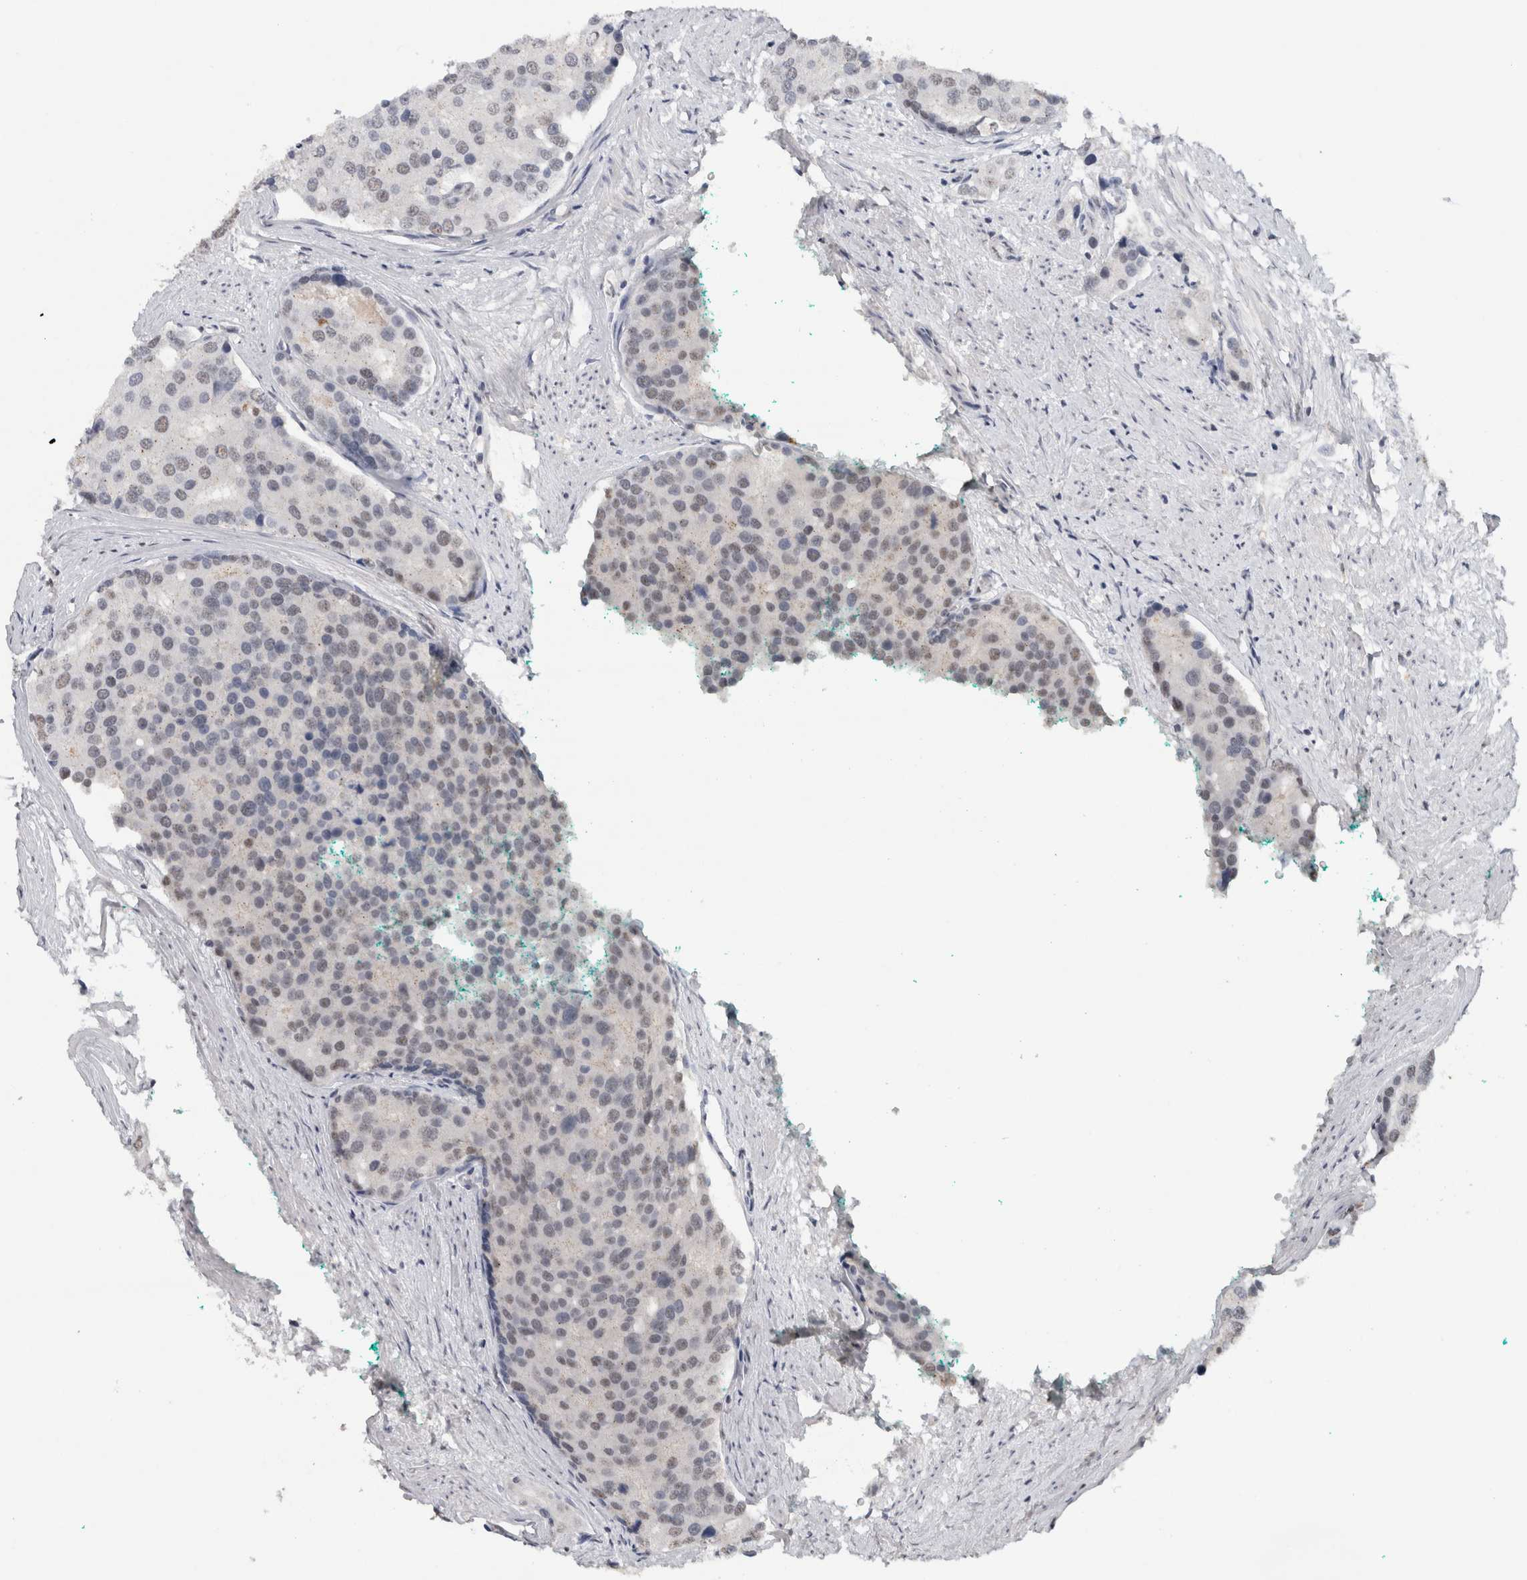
{"staining": {"intensity": "negative", "quantity": "none", "location": "none"}, "tissue": "prostate cancer", "cell_type": "Tumor cells", "image_type": "cancer", "snomed": [{"axis": "morphology", "description": "Adenocarcinoma, High grade"}, {"axis": "topography", "description": "Prostate"}], "caption": "An immunohistochemistry image of prostate cancer (adenocarcinoma (high-grade)) is shown. There is no staining in tumor cells of prostate cancer (adenocarcinoma (high-grade)). (DAB immunohistochemistry with hematoxylin counter stain).", "gene": "RPS6KA2", "patient": {"sex": "male", "age": 50}}